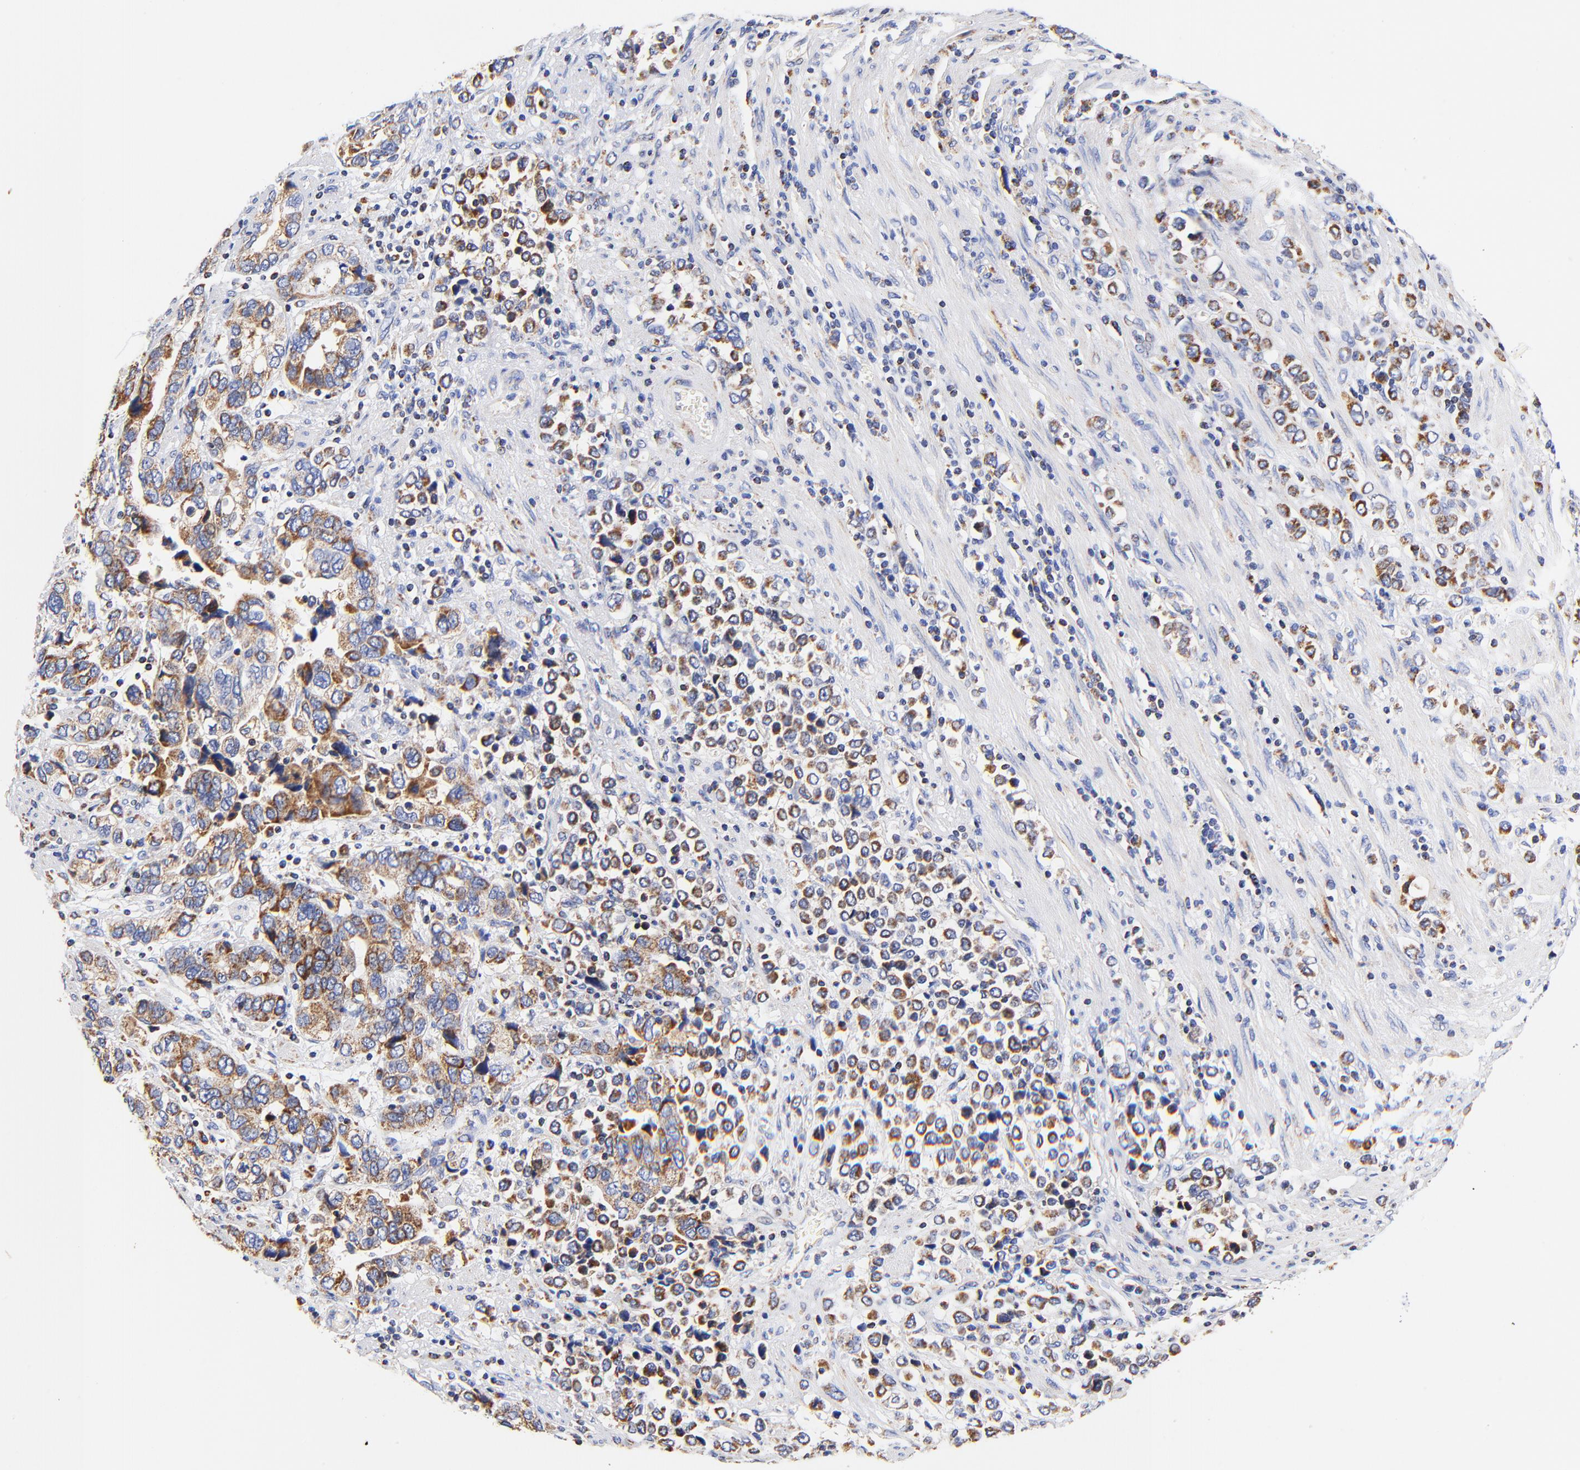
{"staining": {"intensity": "moderate", "quantity": "25%-75%", "location": "cytoplasmic/membranous"}, "tissue": "stomach cancer", "cell_type": "Tumor cells", "image_type": "cancer", "snomed": [{"axis": "morphology", "description": "Adenocarcinoma, NOS"}, {"axis": "topography", "description": "Stomach, upper"}], "caption": "Immunohistochemistry of human adenocarcinoma (stomach) shows medium levels of moderate cytoplasmic/membranous expression in about 25%-75% of tumor cells.", "gene": "ATP5F1D", "patient": {"sex": "male", "age": 76}}